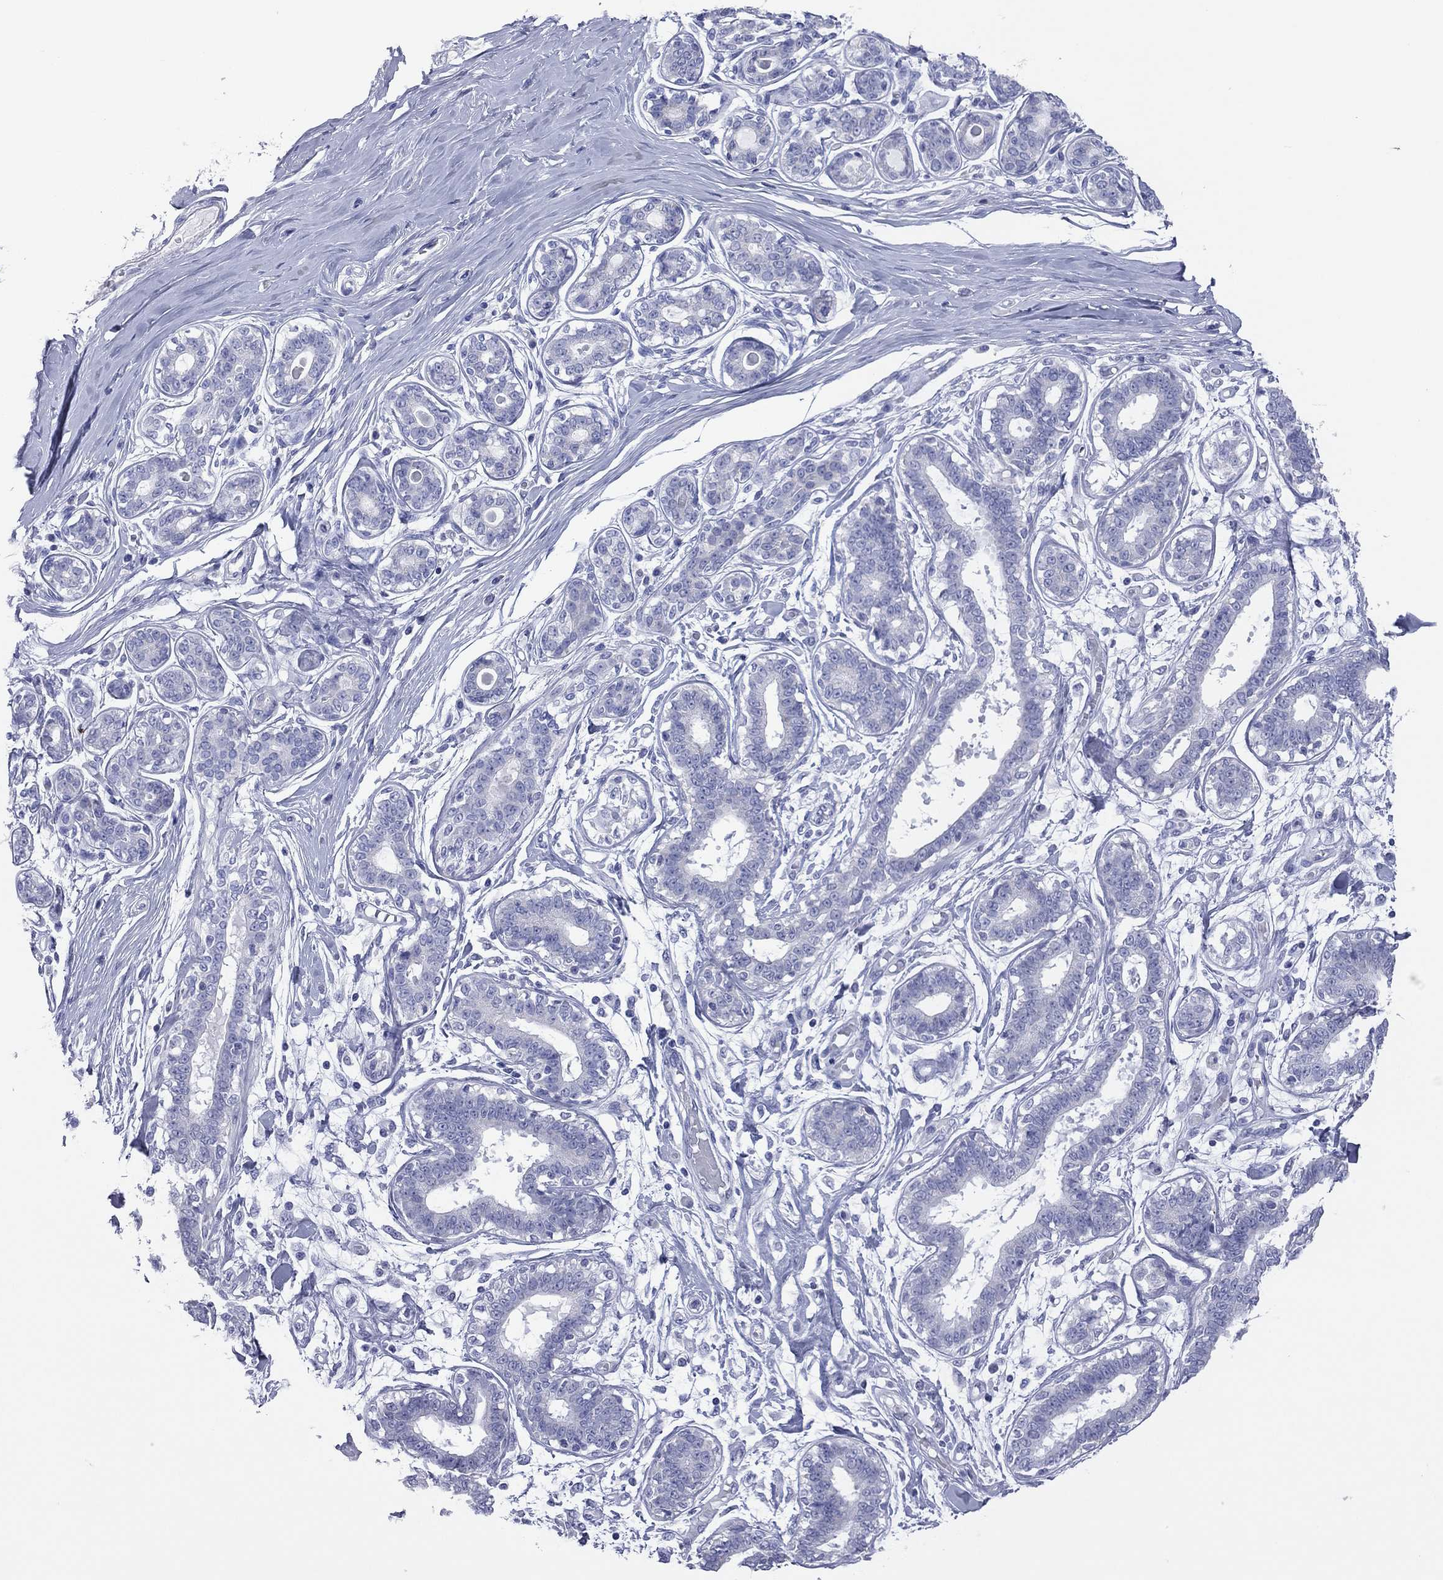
{"staining": {"intensity": "negative", "quantity": "none", "location": "none"}, "tissue": "breast", "cell_type": "Adipocytes", "image_type": "normal", "snomed": [{"axis": "morphology", "description": "Normal tissue, NOS"}, {"axis": "topography", "description": "Skin"}, {"axis": "topography", "description": "Breast"}], "caption": "Adipocytes are negative for brown protein staining in unremarkable breast. (Brightfield microscopy of DAB immunohistochemistry (IHC) at high magnification).", "gene": "VSIG10", "patient": {"sex": "female", "age": 43}}